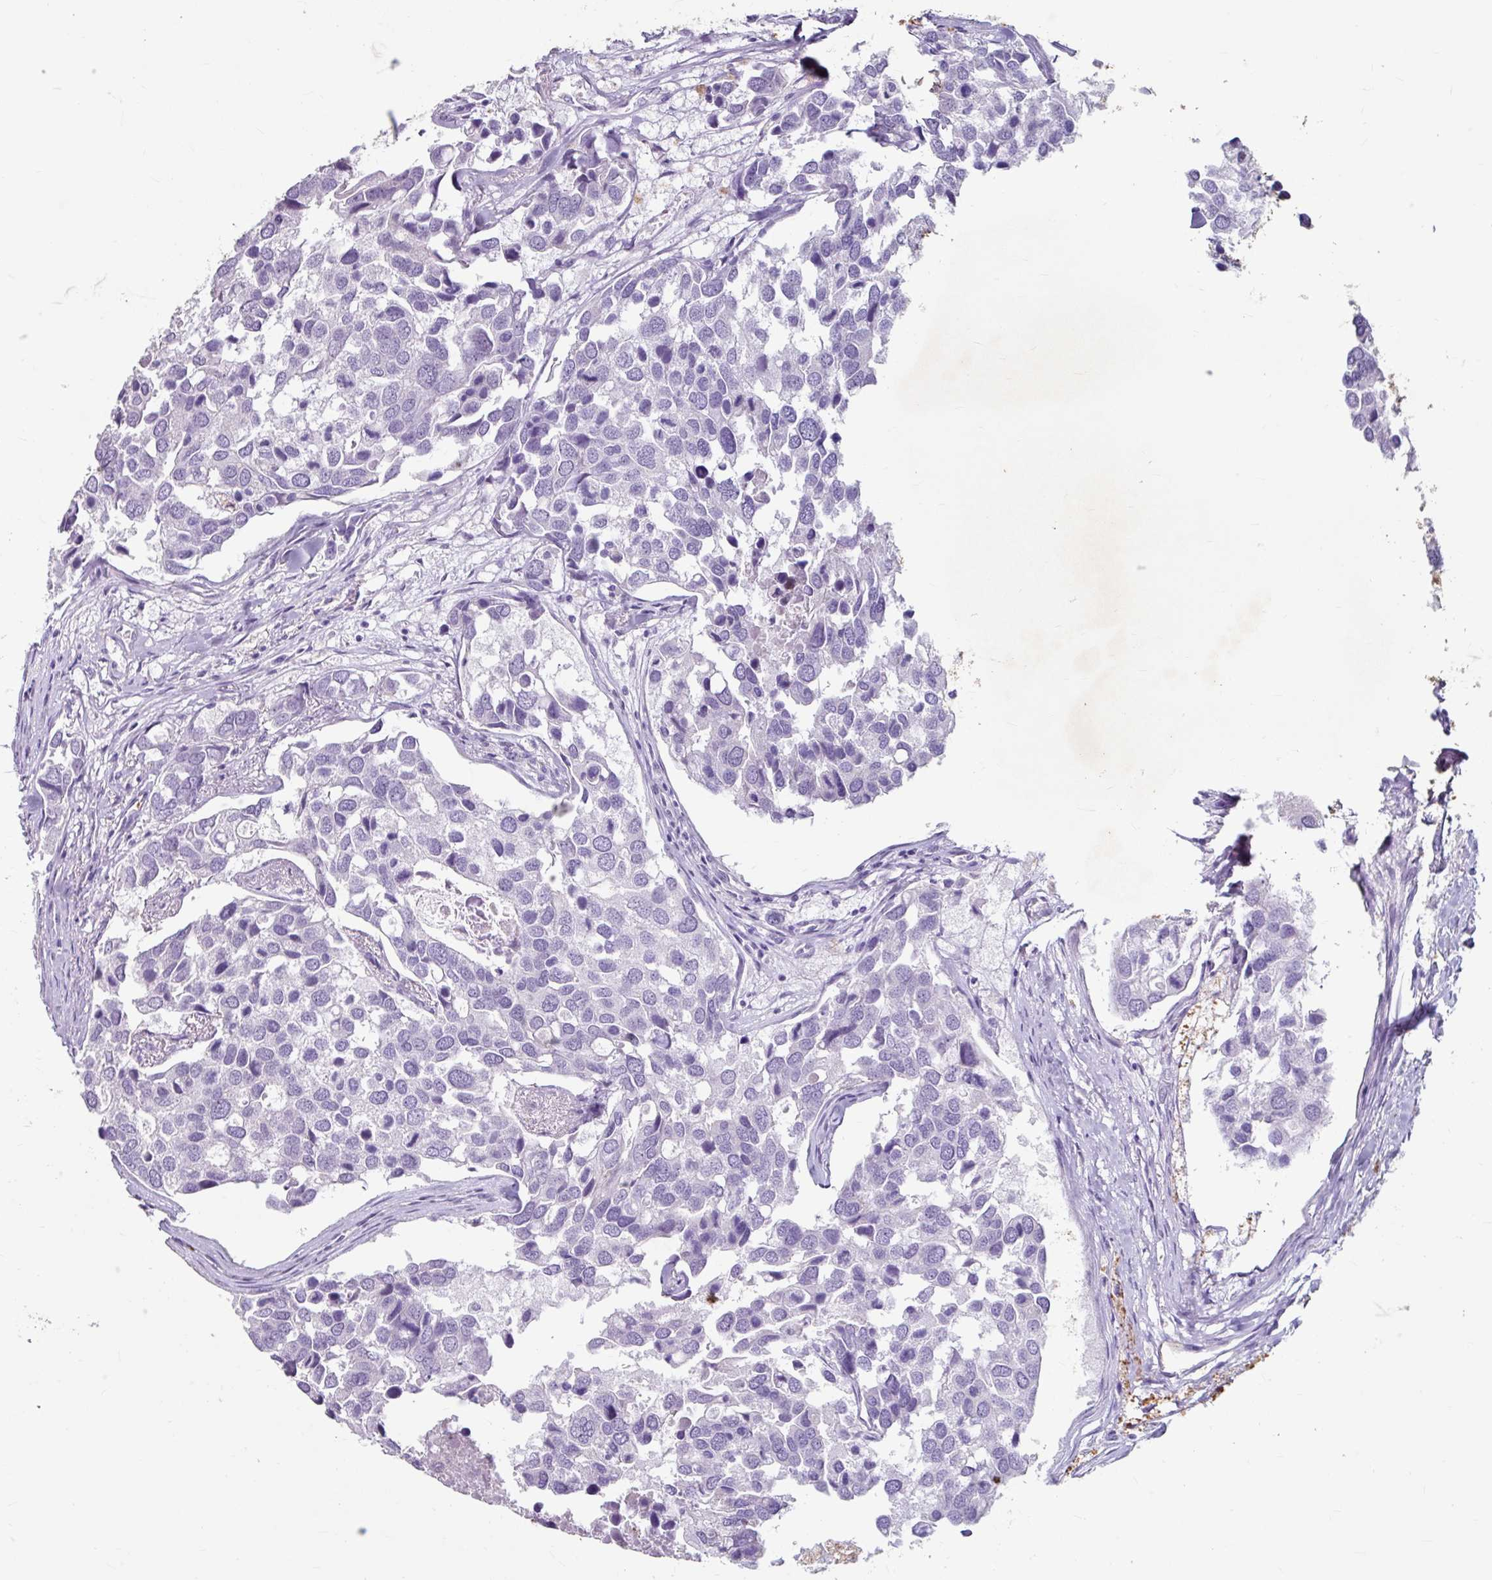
{"staining": {"intensity": "negative", "quantity": "none", "location": "none"}, "tissue": "breast cancer", "cell_type": "Tumor cells", "image_type": "cancer", "snomed": [{"axis": "morphology", "description": "Duct carcinoma"}, {"axis": "topography", "description": "Breast"}], "caption": "Breast invasive ductal carcinoma was stained to show a protein in brown. There is no significant positivity in tumor cells.", "gene": "ANKRD1", "patient": {"sex": "female", "age": 83}}